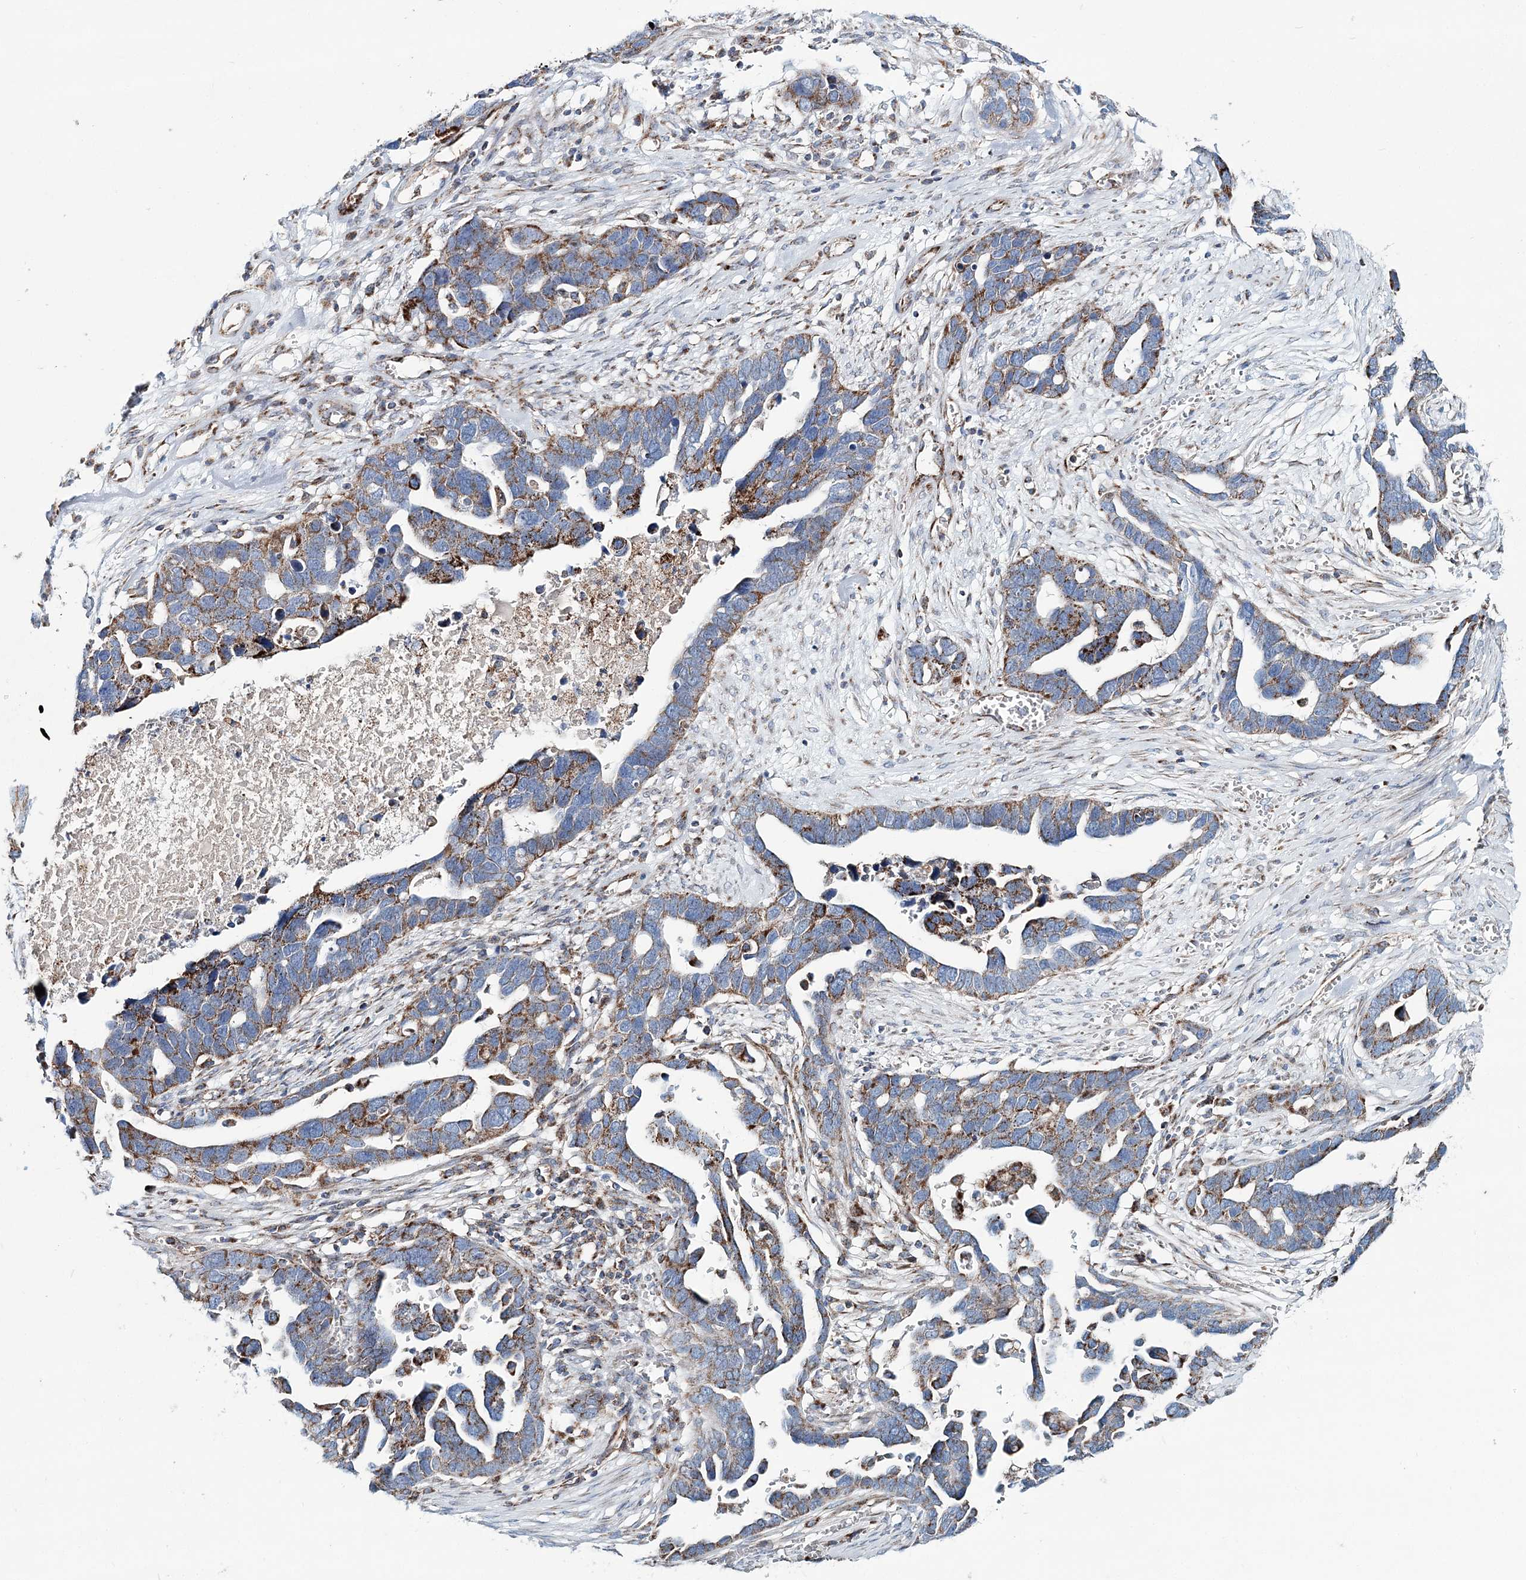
{"staining": {"intensity": "moderate", "quantity": ">75%", "location": "cytoplasmic/membranous"}, "tissue": "ovarian cancer", "cell_type": "Tumor cells", "image_type": "cancer", "snomed": [{"axis": "morphology", "description": "Cystadenocarcinoma, serous, NOS"}, {"axis": "topography", "description": "Ovary"}], "caption": "This is an image of IHC staining of ovarian serous cystadenocarcinoma, which shows moderate positivity in the cytoplasmic/membranous of tumor cells.", "gene": "ARHGAP6", "patient": {"sex": "female", "age": 54}}